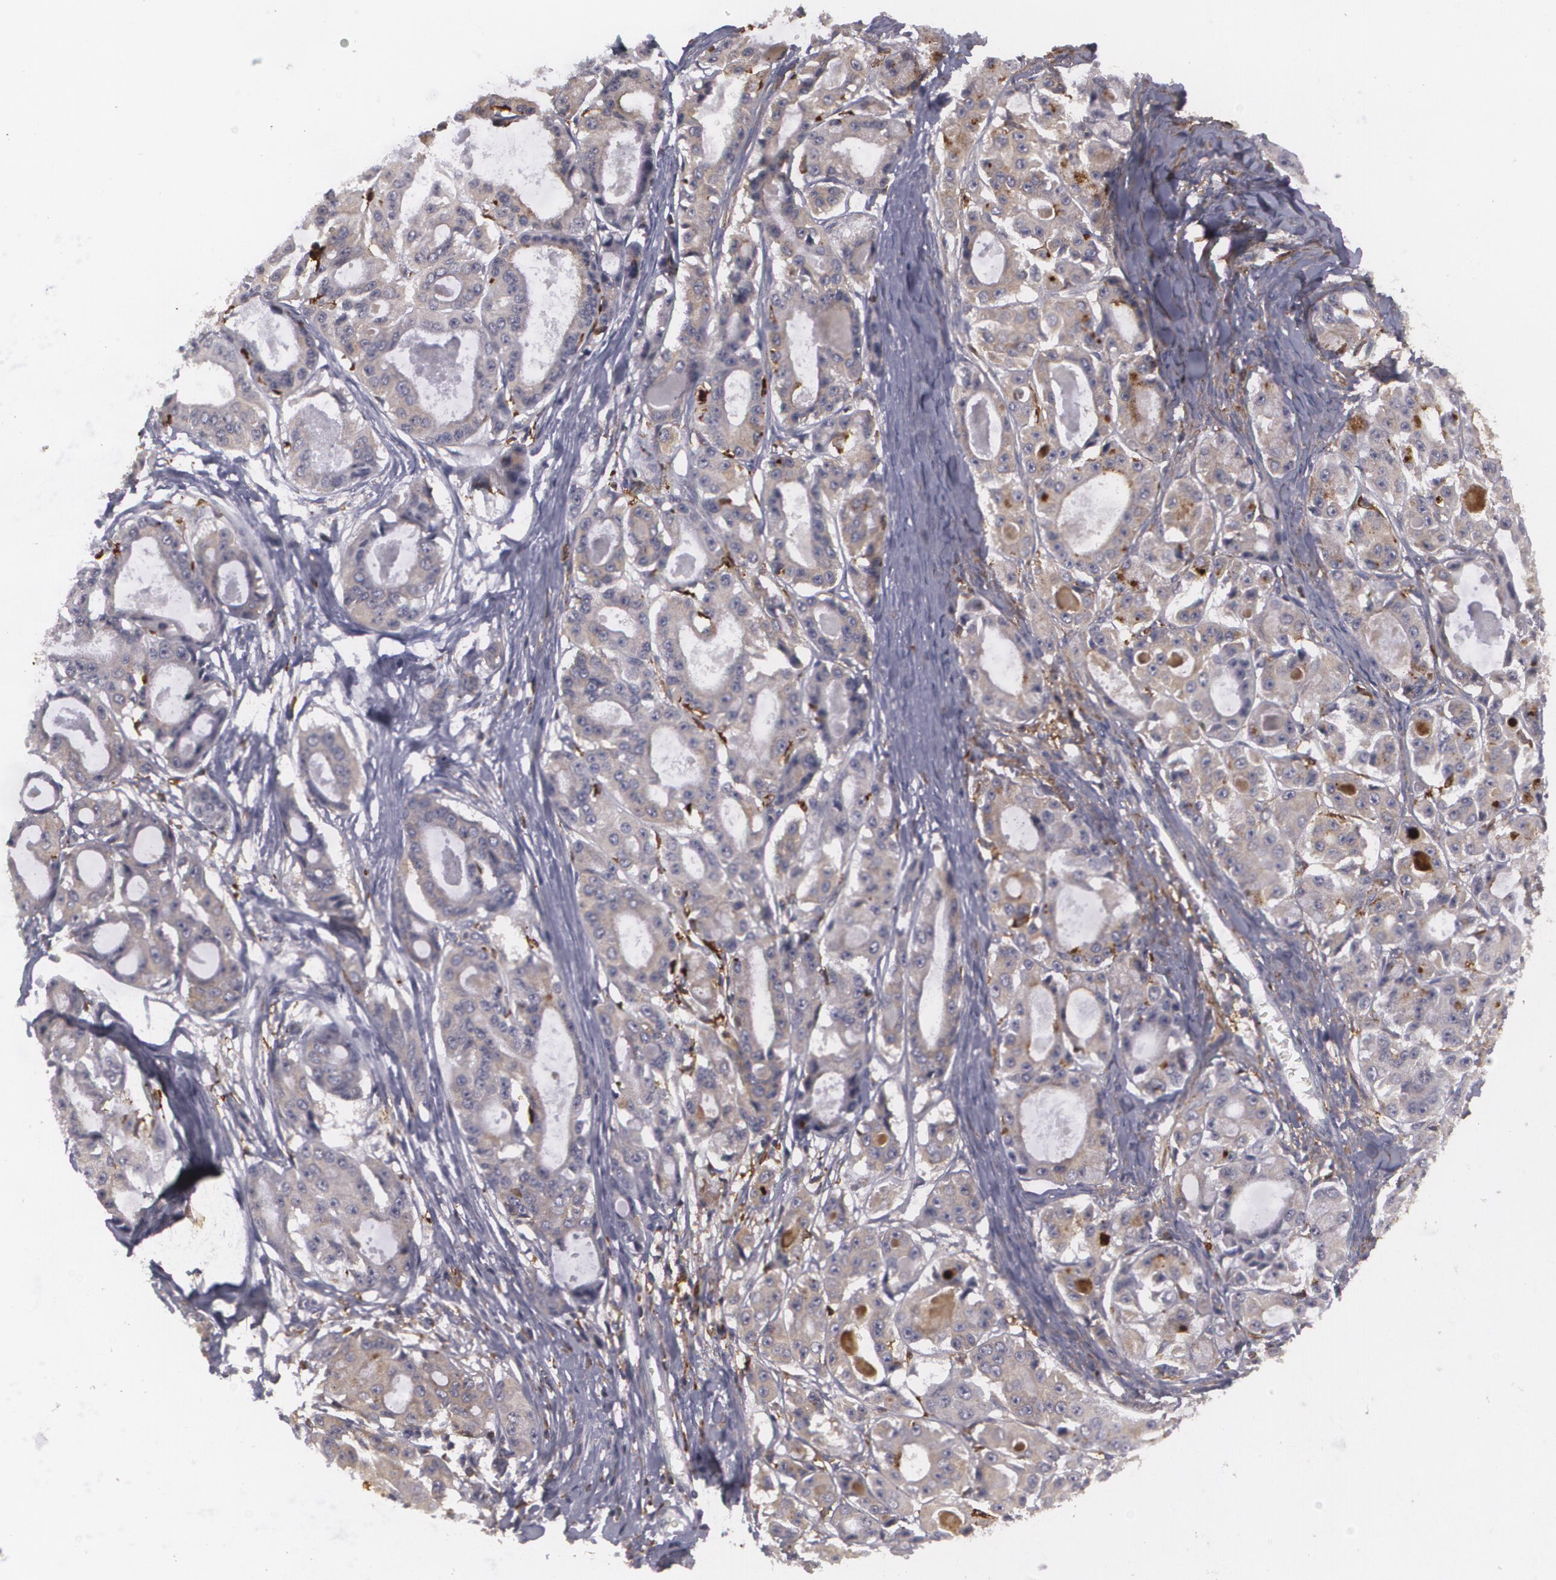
{"staining": {"intensity": "weak", "quantity": ">75%", "location": "cytoplasmic/membranous"}, "tissue": "ovarian cancer", "cell_type": "Tumor cells", "image_type": "cancer", "snomed": [{"axis": "morphology", "description": "Carcinoma, endometroid"}, {"axis": "topography", "description": "Ovary"}], "caption": "Ovarian cancer (endometroid carcinoma) stained with DAB immunohistochemistry (IHC) shows low levels of weak cytoplasmic/membranous expression in about >75% of tumor cells. (brown staining indicates protein expression, while blue staining denotes nuclei).", "gene": "BIN1", "patient": {"sex": "female", "age": 61}}